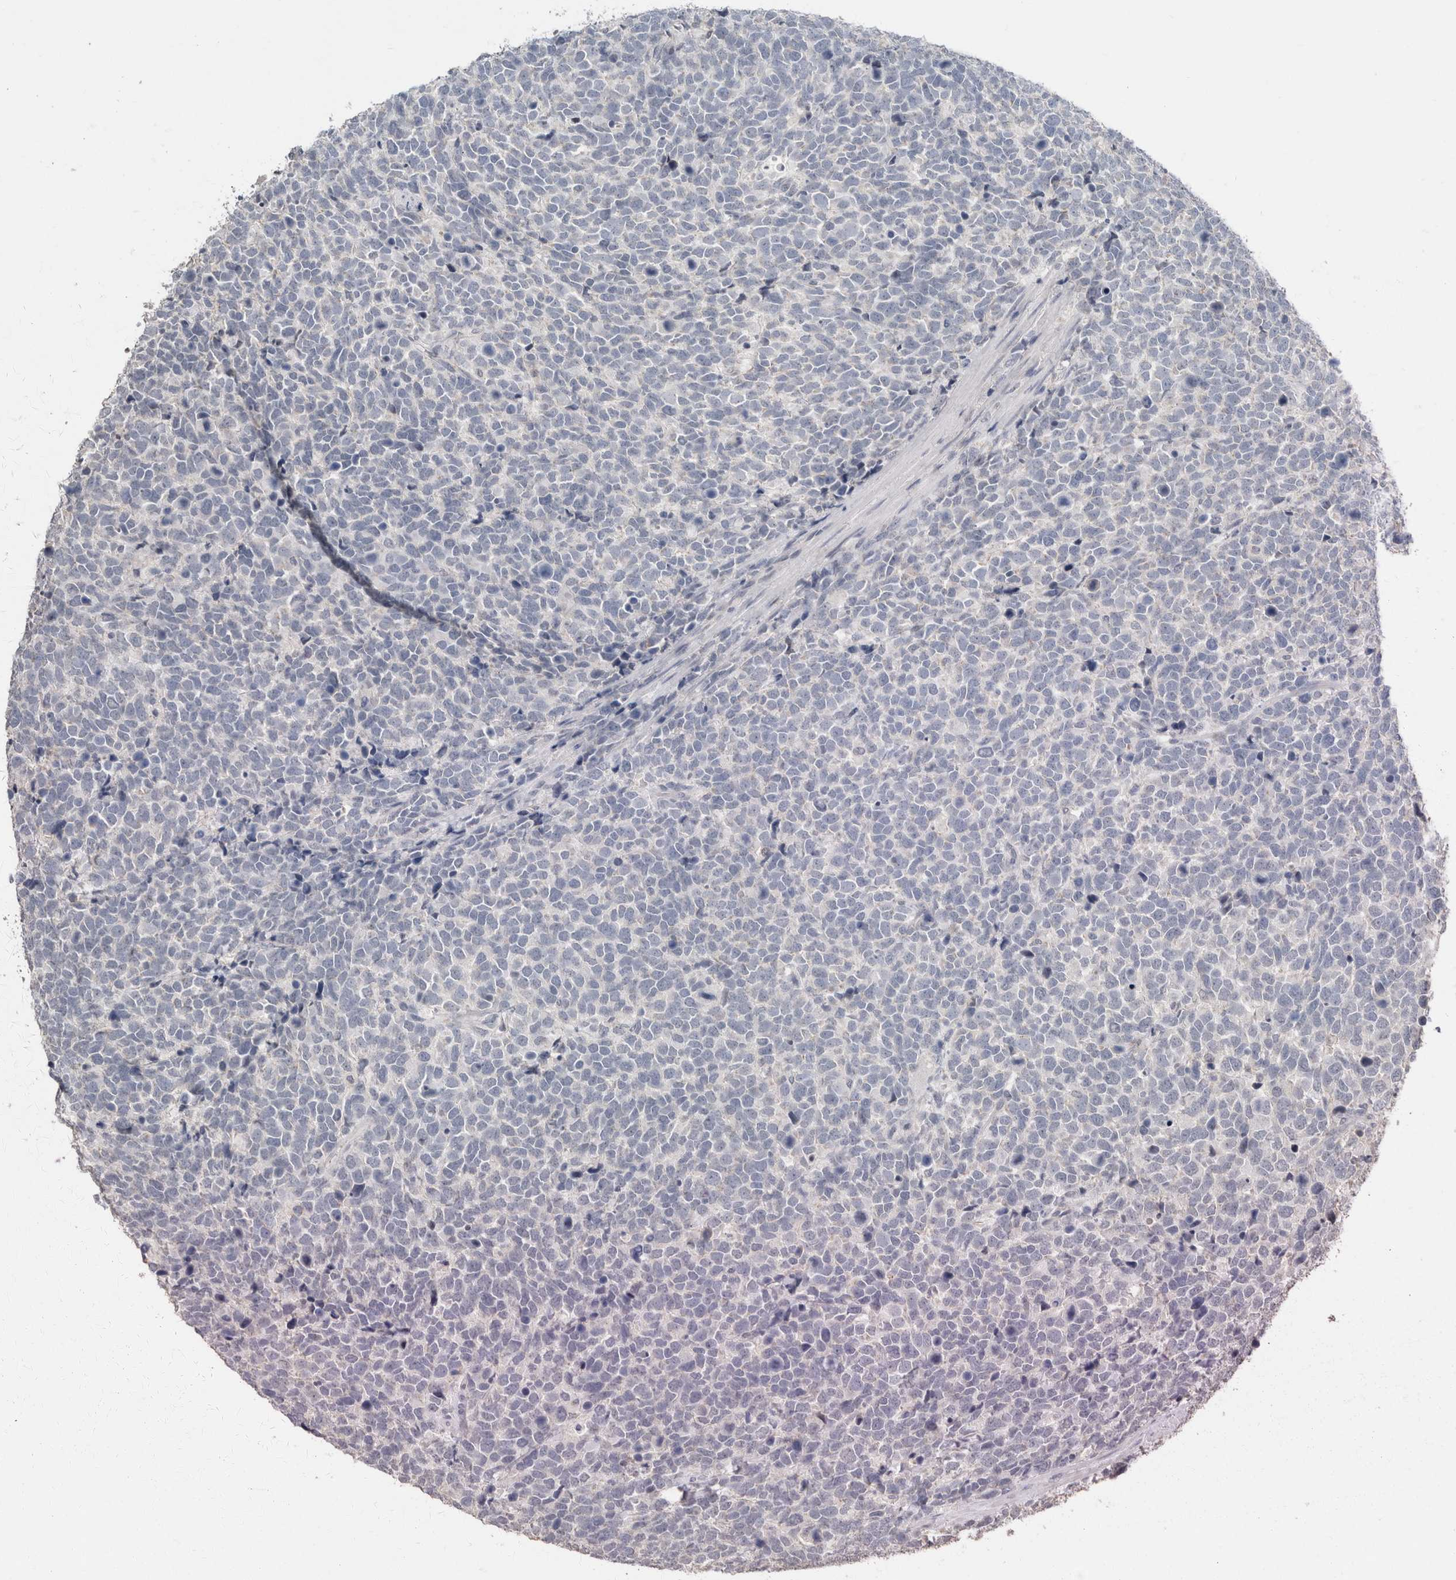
{"staining": {"intensity": "negative", "quantity": "none", "location": "none"}, "tissue": "urothelial cancer", "cell_type": "Tumor cells", "image_type": "cancer", "snomed": [{"axis": "morphology", "description": "Urothelial carcinoma, High grade"}, {"axis": "topography", "description": "Urinary bladder"}], "caption": "Urothelial cancer was stained to show a protein in brown. There is no significant expression in tumor cells. (DAB immunohistochemistry with hematoxylin counter stain).", "gene": "CRAT", "patient": {"sex": "female", "age": 82}}